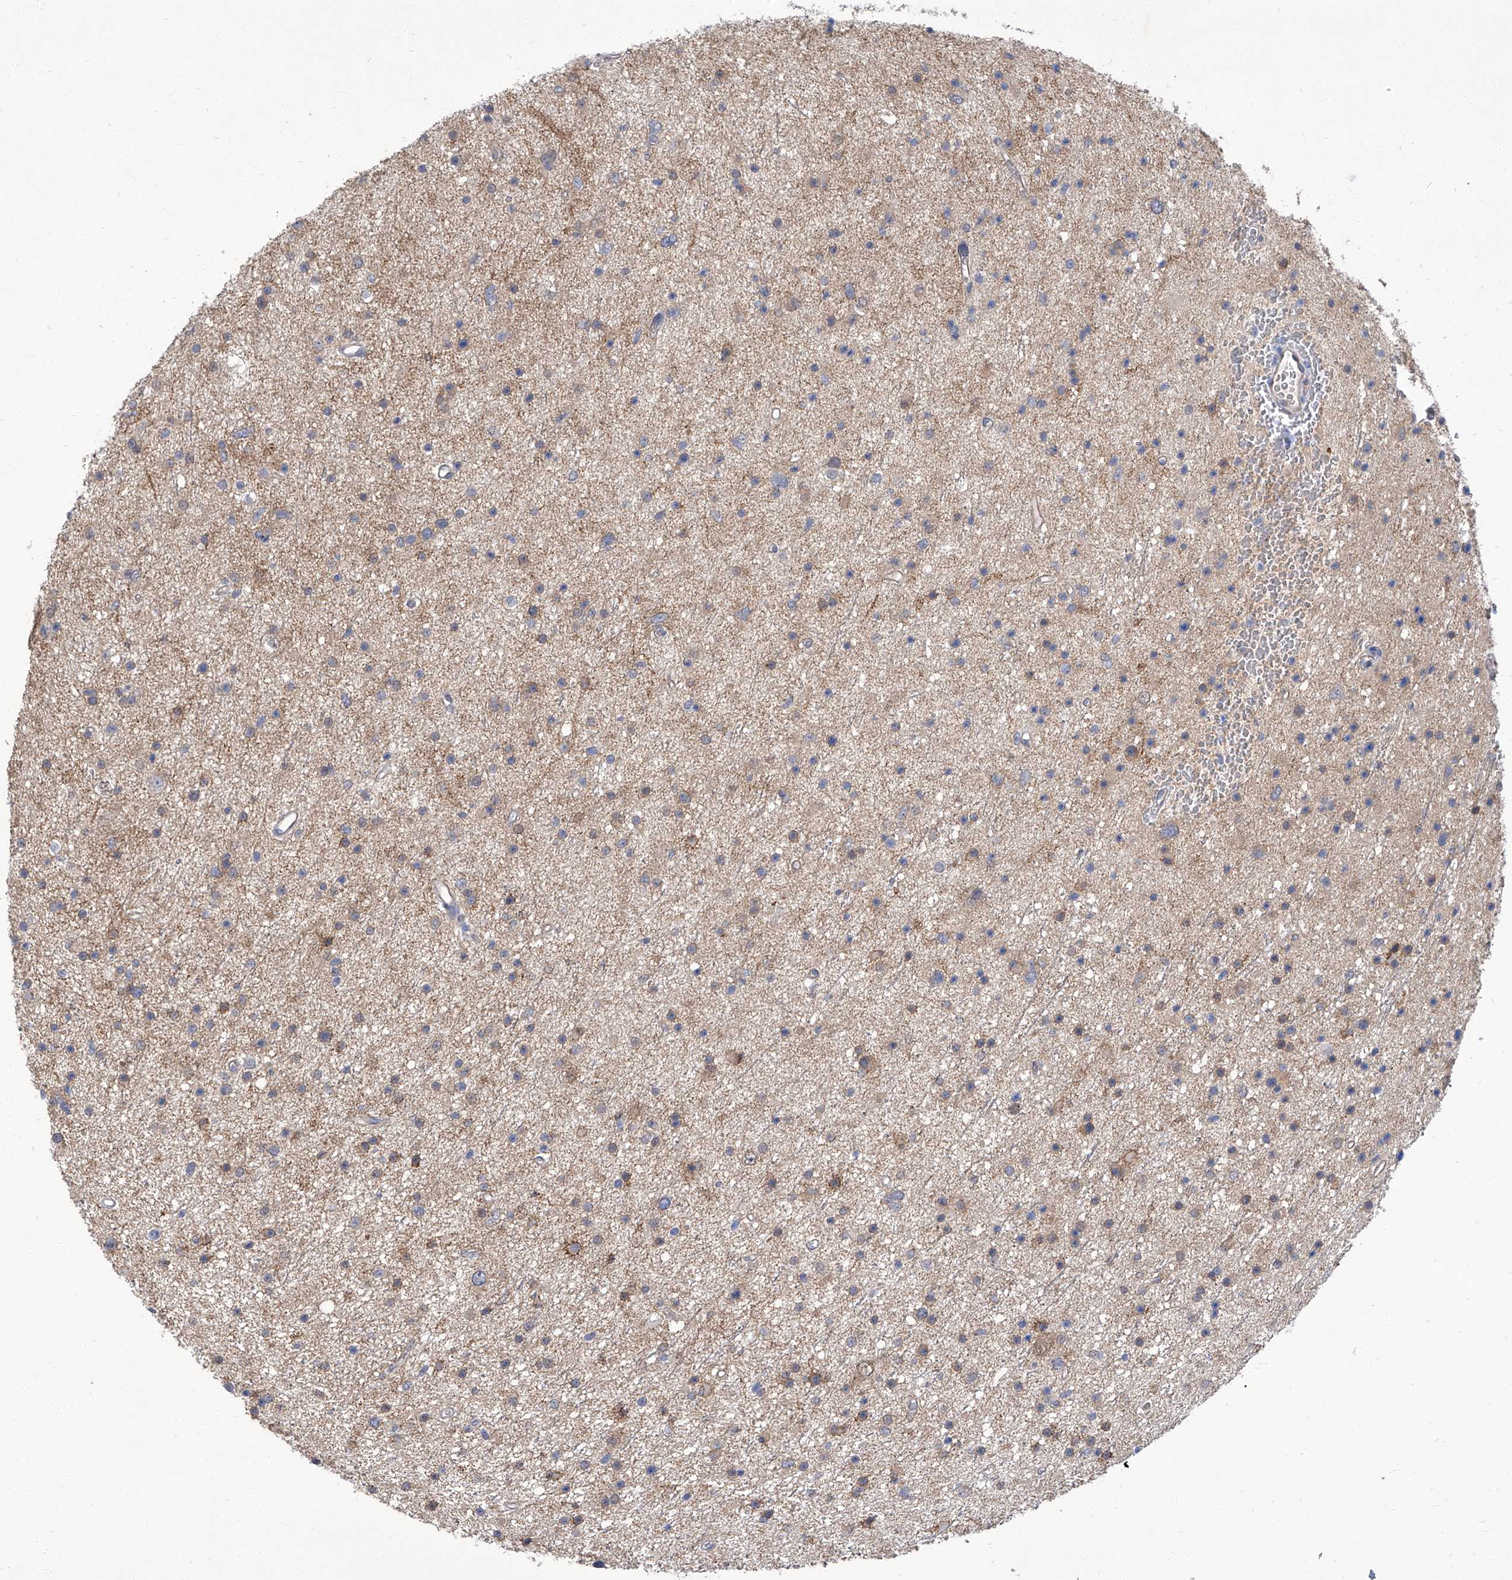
{"staining": {"intensity": "weak", "quantity": "25%-75%", "location": "cytoplasmic/membranous"}, "tissue": "glioma", "cell_type": "Tumor cells", "image_type": "cancer", "snomed": [{"axis": "morphology", "description": "Glioma, malignant, Low grade"}, {"axis": "topography", "description": "Cerebral cortex"}], "caption": "Immunohistochemical staining of malignant glioma (low-grade) exhibits low levels of weak cytoplasmic/membranous positivity in approximately 25%-75% of tumor cells.", "gene": "PARD3", "patient": {"sex": "female", "age": 39}}